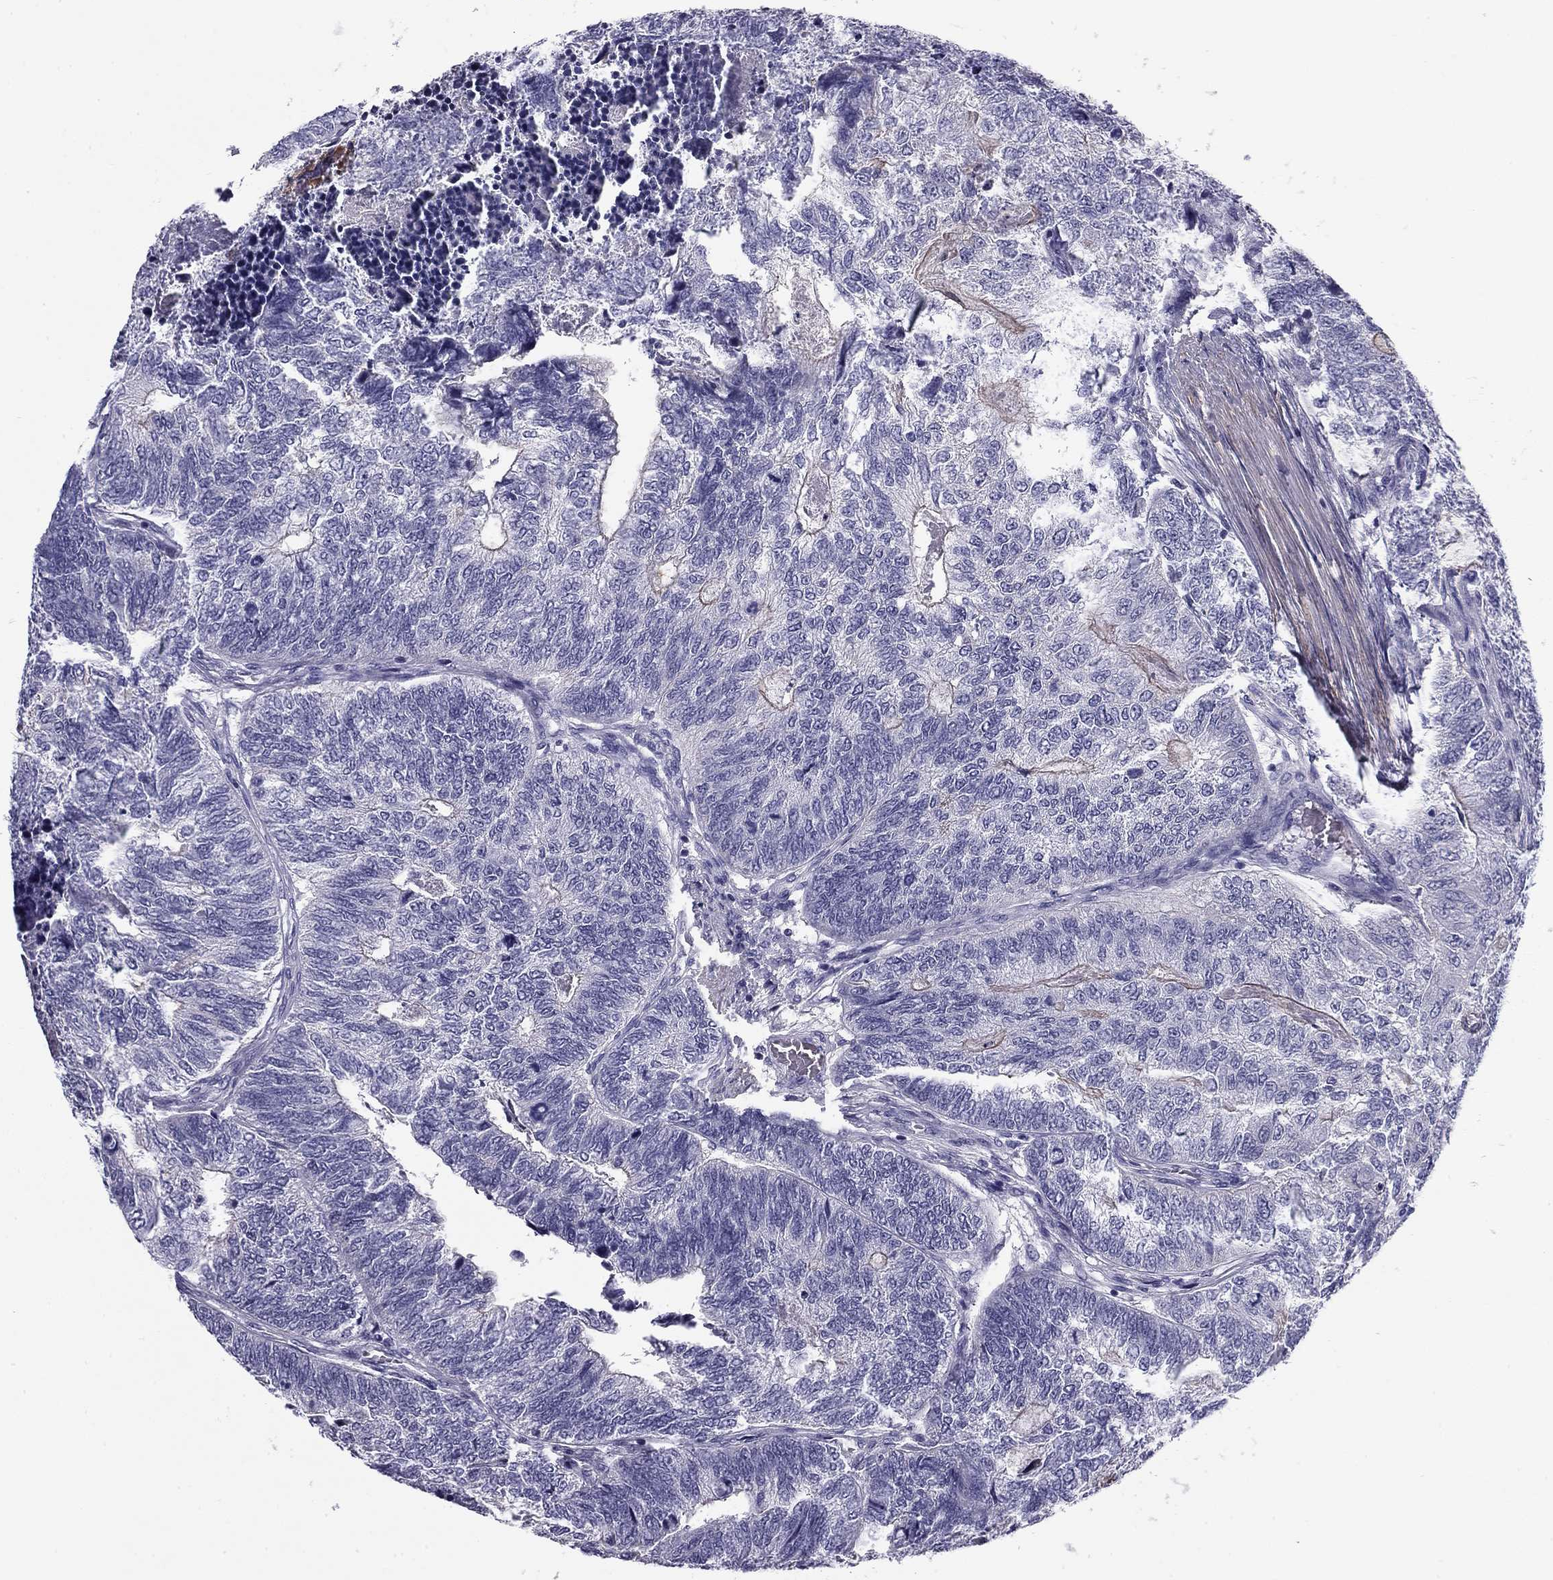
{"staining": {"intensity": "negative", "quantity": "none", "location": "none"}, "tissue": "colorectal cancer", "cell_type": "Tumor cells", "image_type": "cancer", "snomed": [{"axis": "morphology", "description": "Adenocarcinoma, NOS"}, {"axis": "topography", "description": "Colon"}], "caption": "Immunohistochemistry (IHC) of human adenocarcinoma (colorectal) displays no staining in tumor cells.", "gene": "FLNC", "patient": {"sex": "female", "age": 67}}